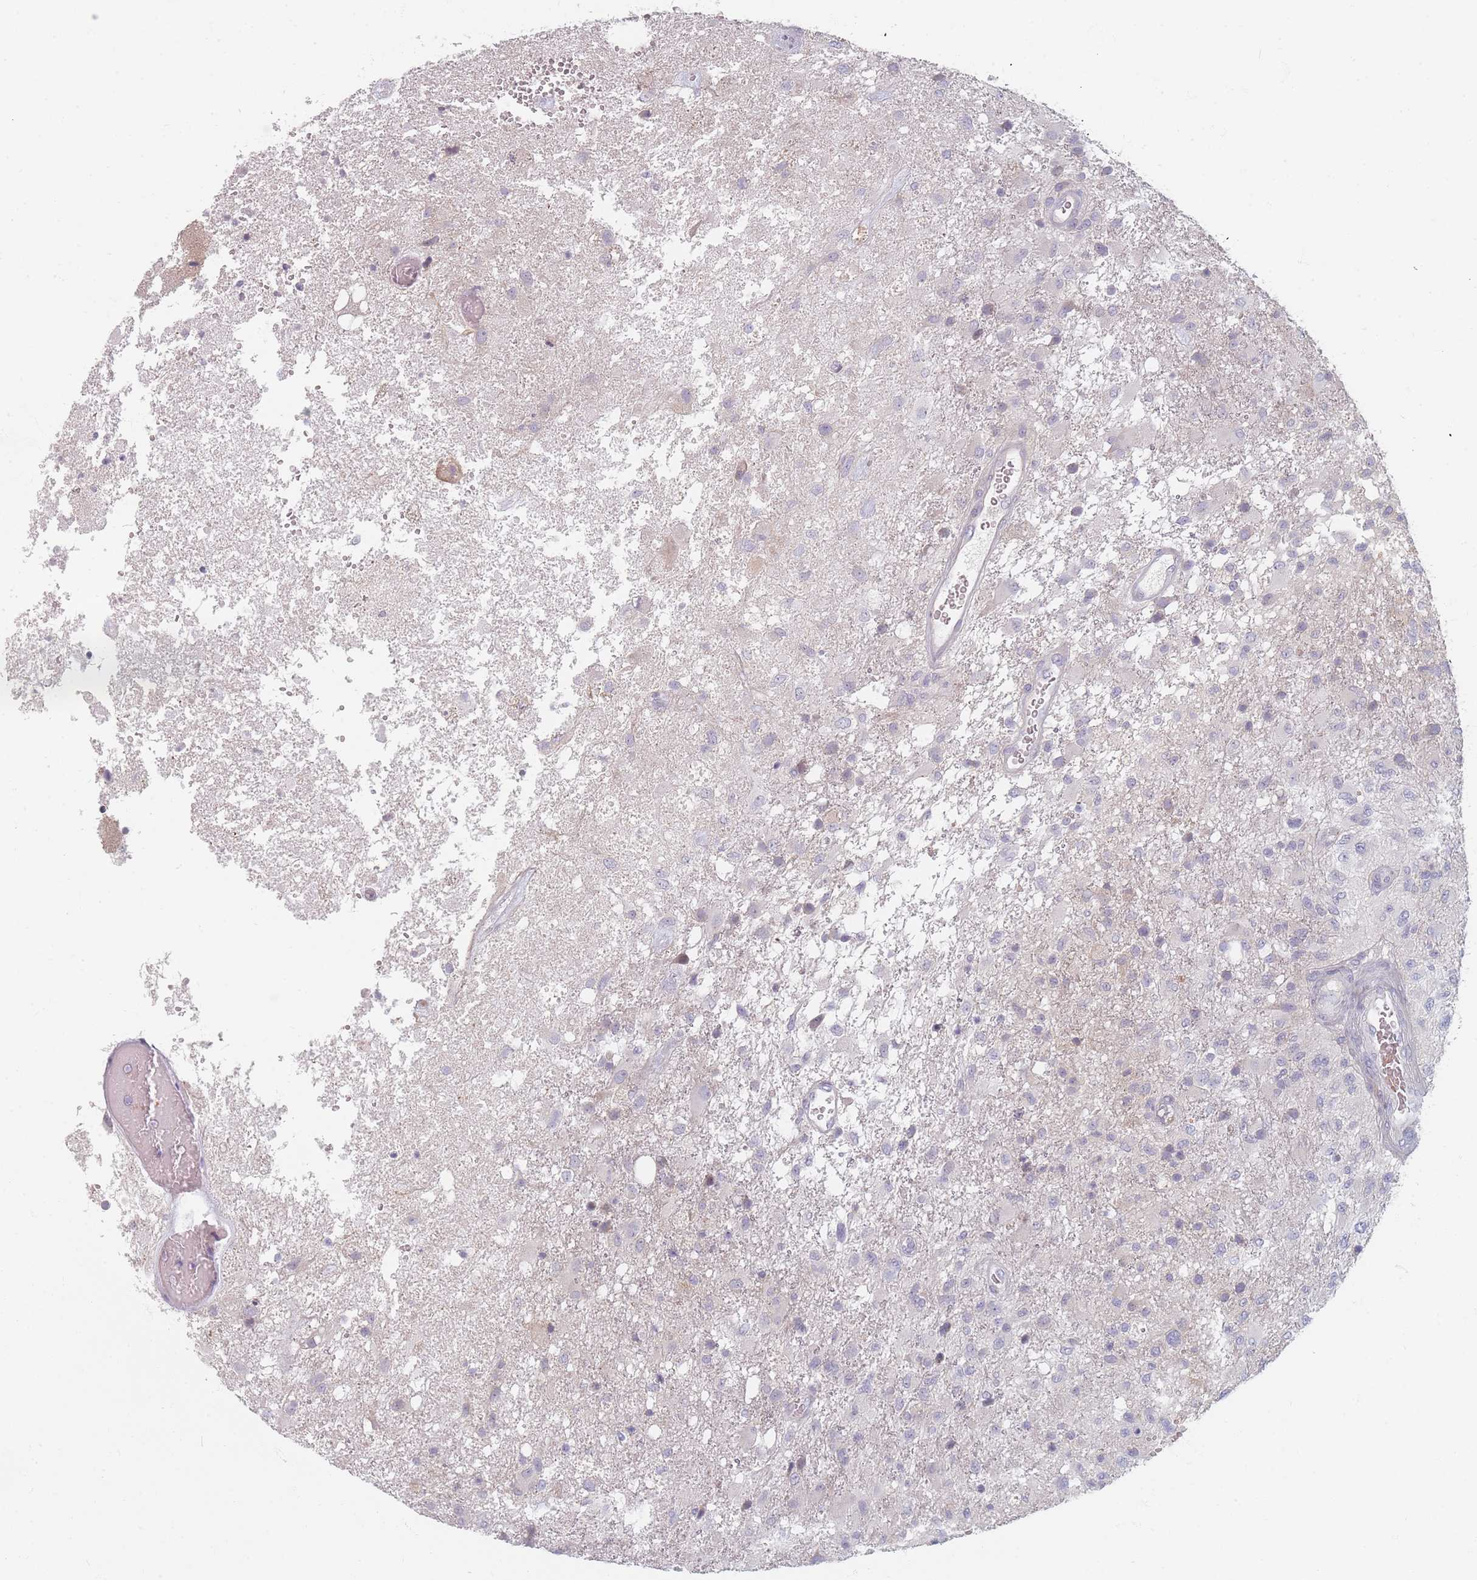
{"staining": {"intensity": "negative", "quantity": "none", "location": "none"}, "tissue": "glioma", "cell_type": "Tumor cells", "image_type": "cancer", "snomed": [{"axis": "morphology", "description": "Glioma, malignant, High grade"}, {"axis": "topography", "description": "Brain"}], "caption": "Immunohistochemical staining of glioma shows no significant positivity in tumor cells.", "gene": "TMOD1", "patient": {"sex": "female", "age": 74}}